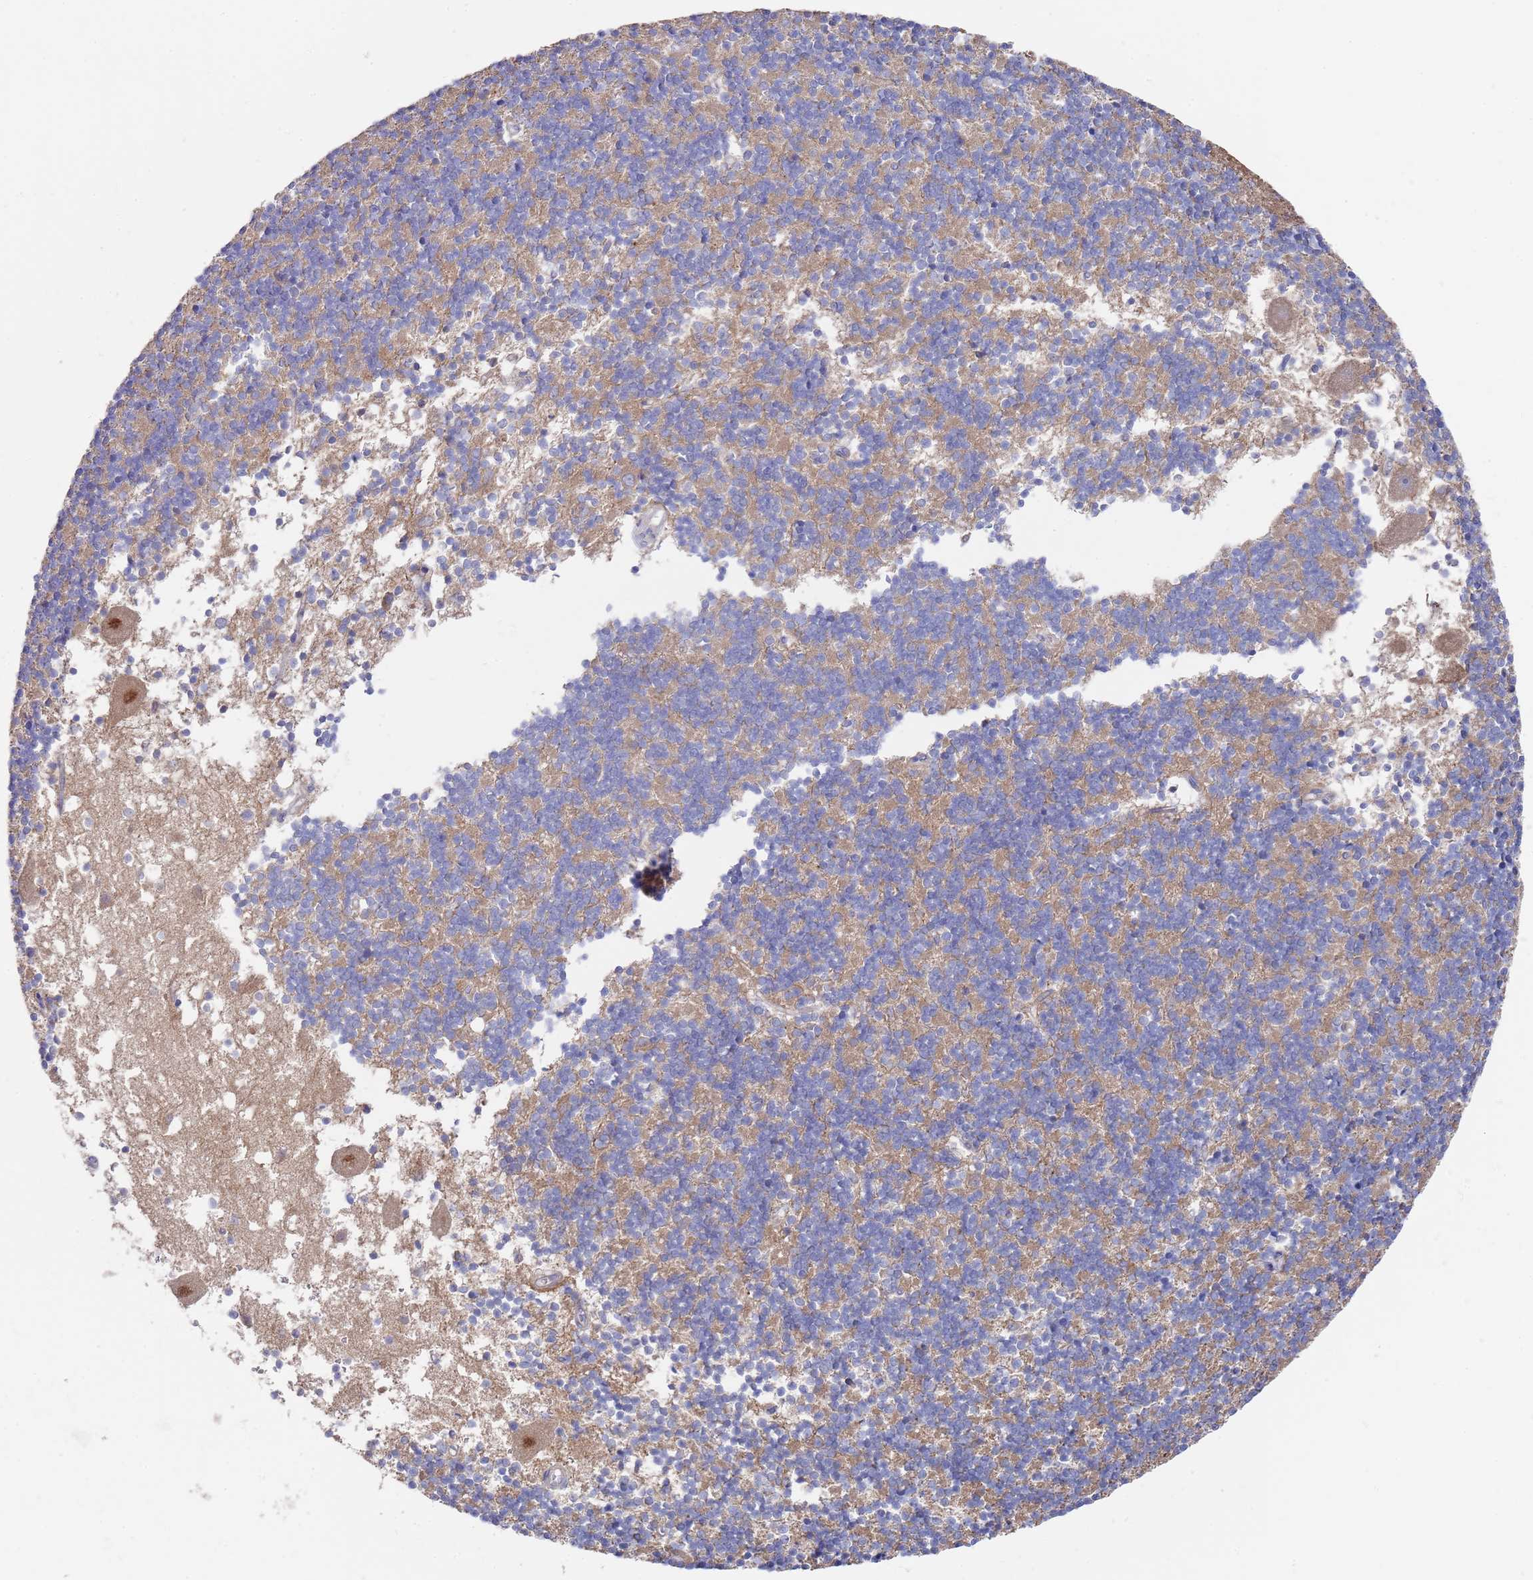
{"staining": {"intensity": "moderate", "quantity": "<25%", "location": "cytoplasmic/membranous"}, "tissue": "cerebellum", "cell_type": "Cells in granular layer", "image_type": "normal", "snomed": [{"axis": "morphology", "description": "Normal tissue, NOS"}, {"axis": "topography", "description": "Cerebellum"}], "caption": "An IHC photomicrograph of normal tissue is shown. Protein staining in brown labels moderate cytoplasmic/membranous positivity in cerebellum within cells in granular layer. (Brightfield microscopy of DAB IHC at high magnification).", "gene": "SCAPER", "patient": {"sex": "male", "age": 54}}